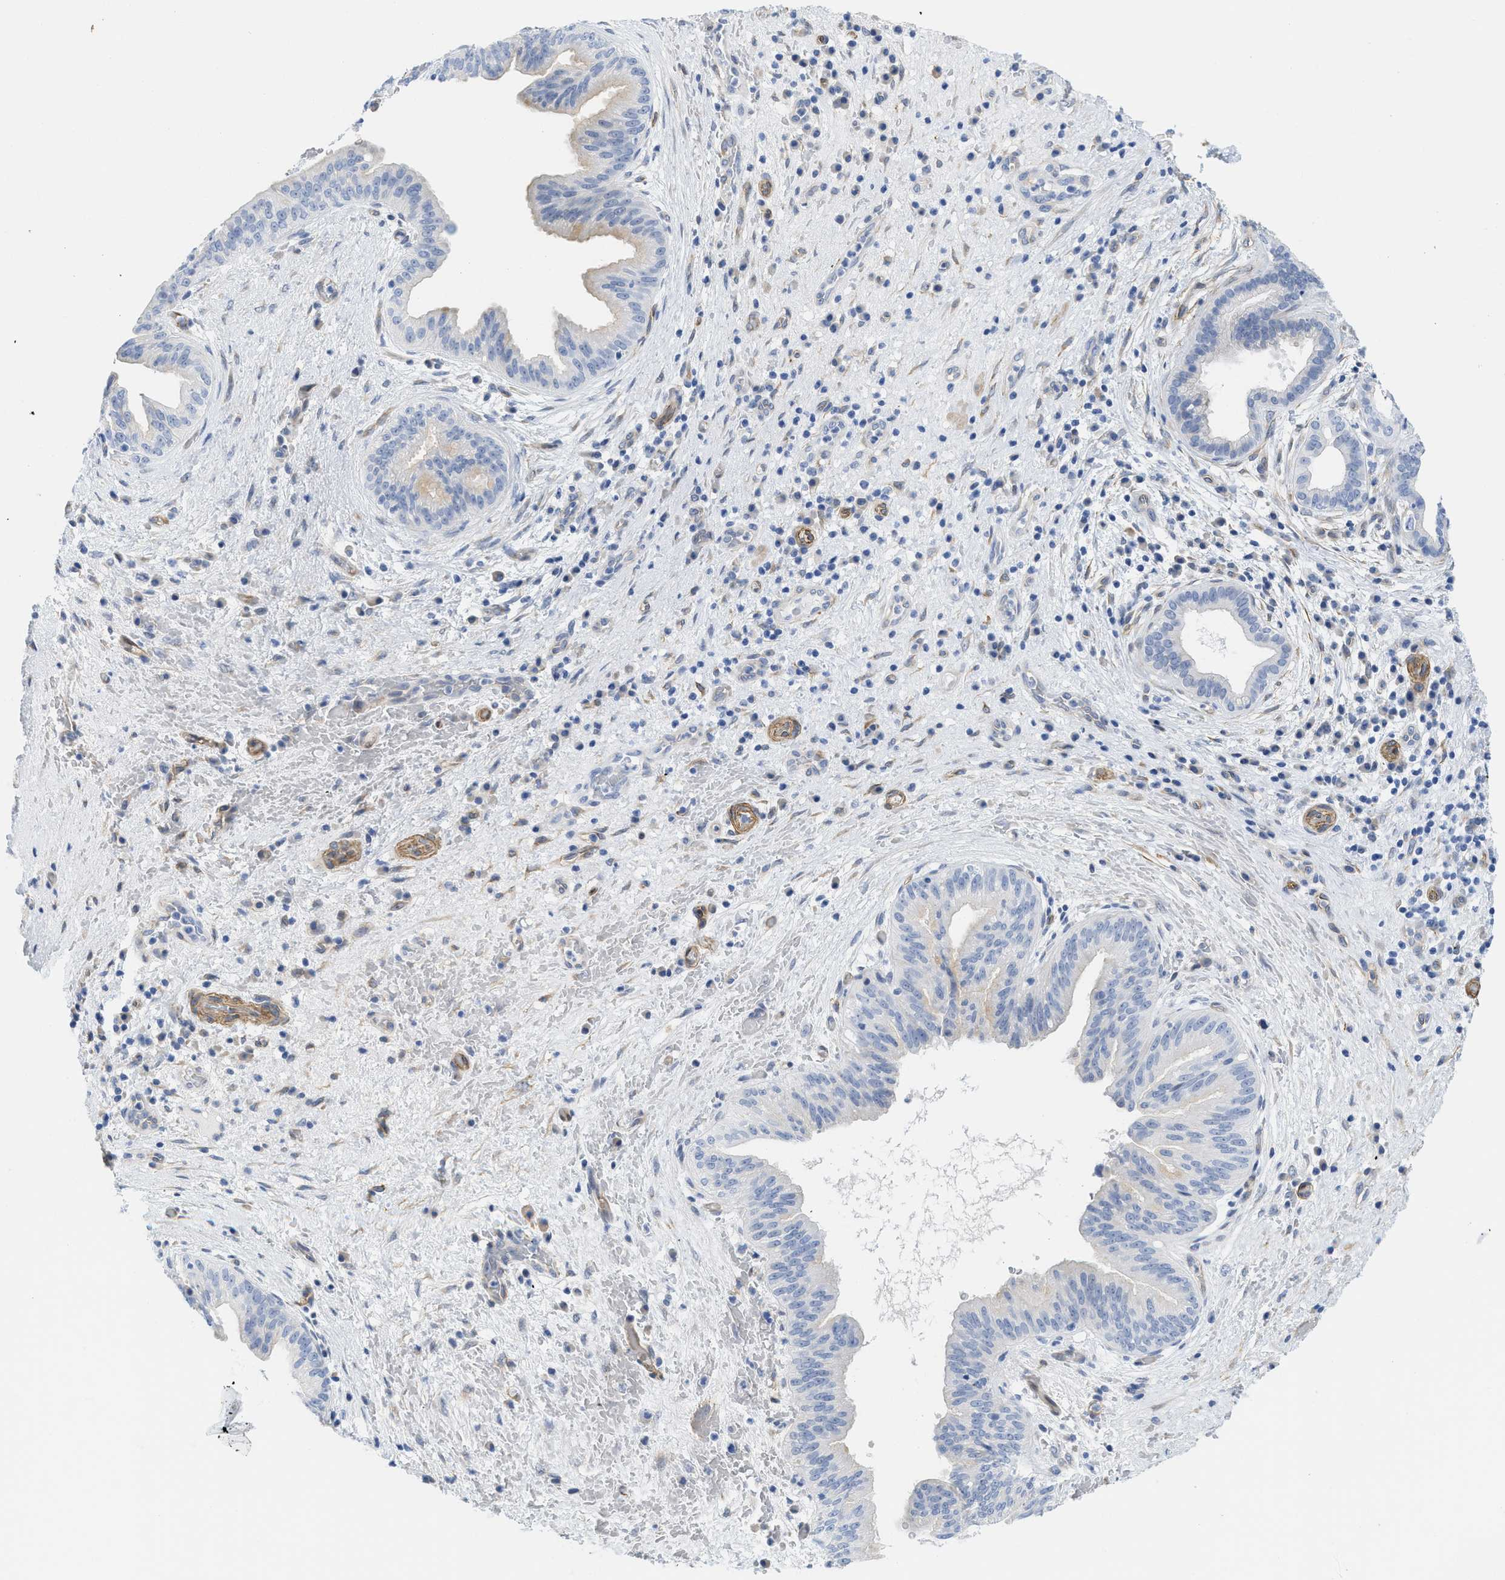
{"staining": {"intensity": "negative", "quantity": "none", "location": "none"}, "tissue": "liver cancer", "cell_type": "Tumor cells", "image_type": "cancer", "snomed": [{"axis": "morphology", "description": "Cholangiocarcinoma"}, {"axis": "topography", "description": "Liver"}], "caption": "DAB immunohistochemical staining of human liver cancer (cholangiocarcinoma) demonstrates no significant staining in tumor cells.", "gene": "TUB", "patient": {"sex": "female", "age": 38}}